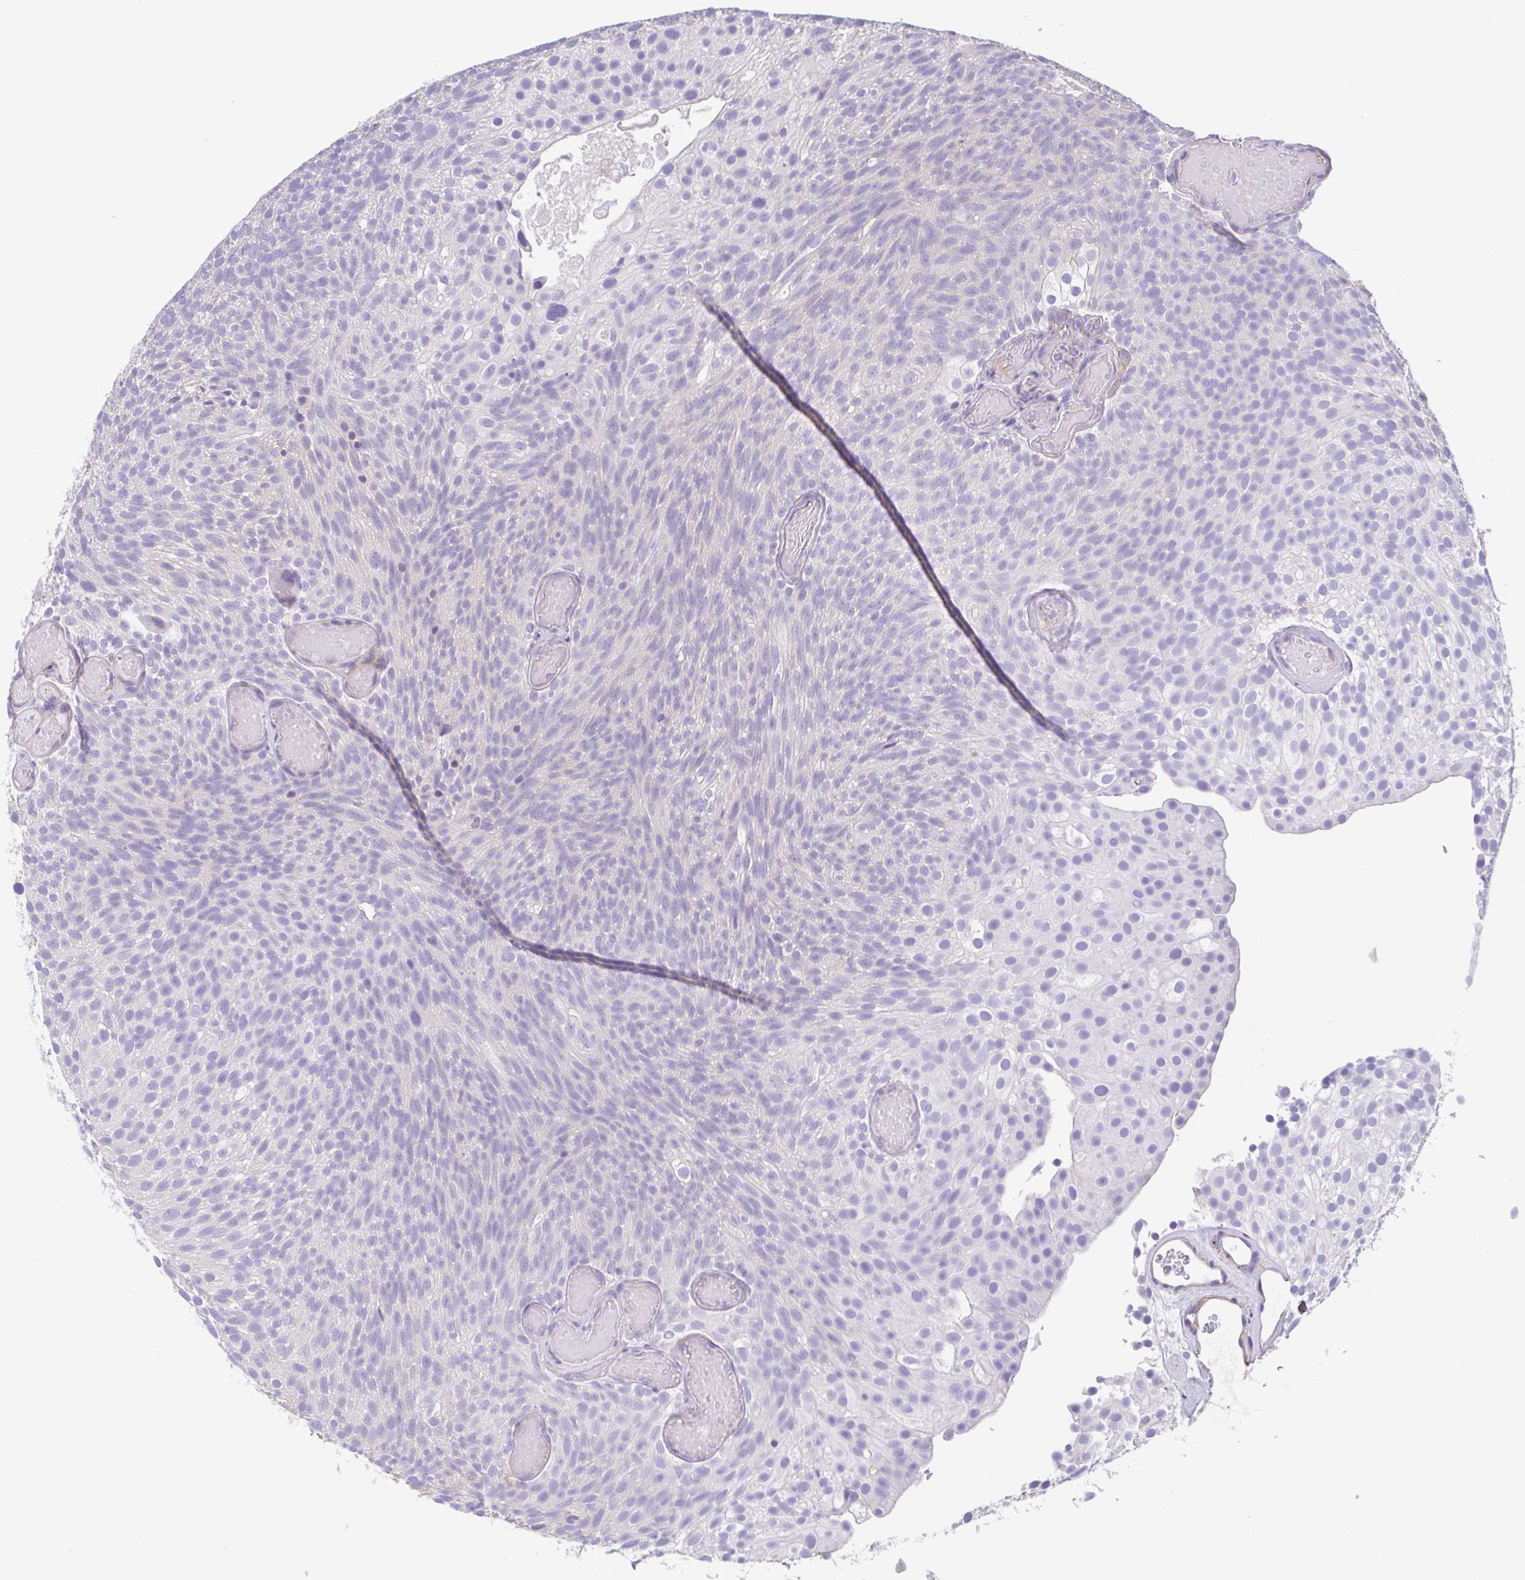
{"staining": {"intensity": "negative", "quantity": "none", "location": "none"}, "tissue": "urothelial cancer", "cell_type": "Tumor cells", "image_type": "cancer", "snomed": [{"axis": "morphology", "description": "Urothelial carcinoma, Low grade"}, {"axis": "topography", "description": "Urinary bladder"}], "caption": "Tumor cells are negative for protein expression in human low-grade urothelial carcinoma.", "gene": "MYL6", "patient": {"sex": "male", "age": 78}}